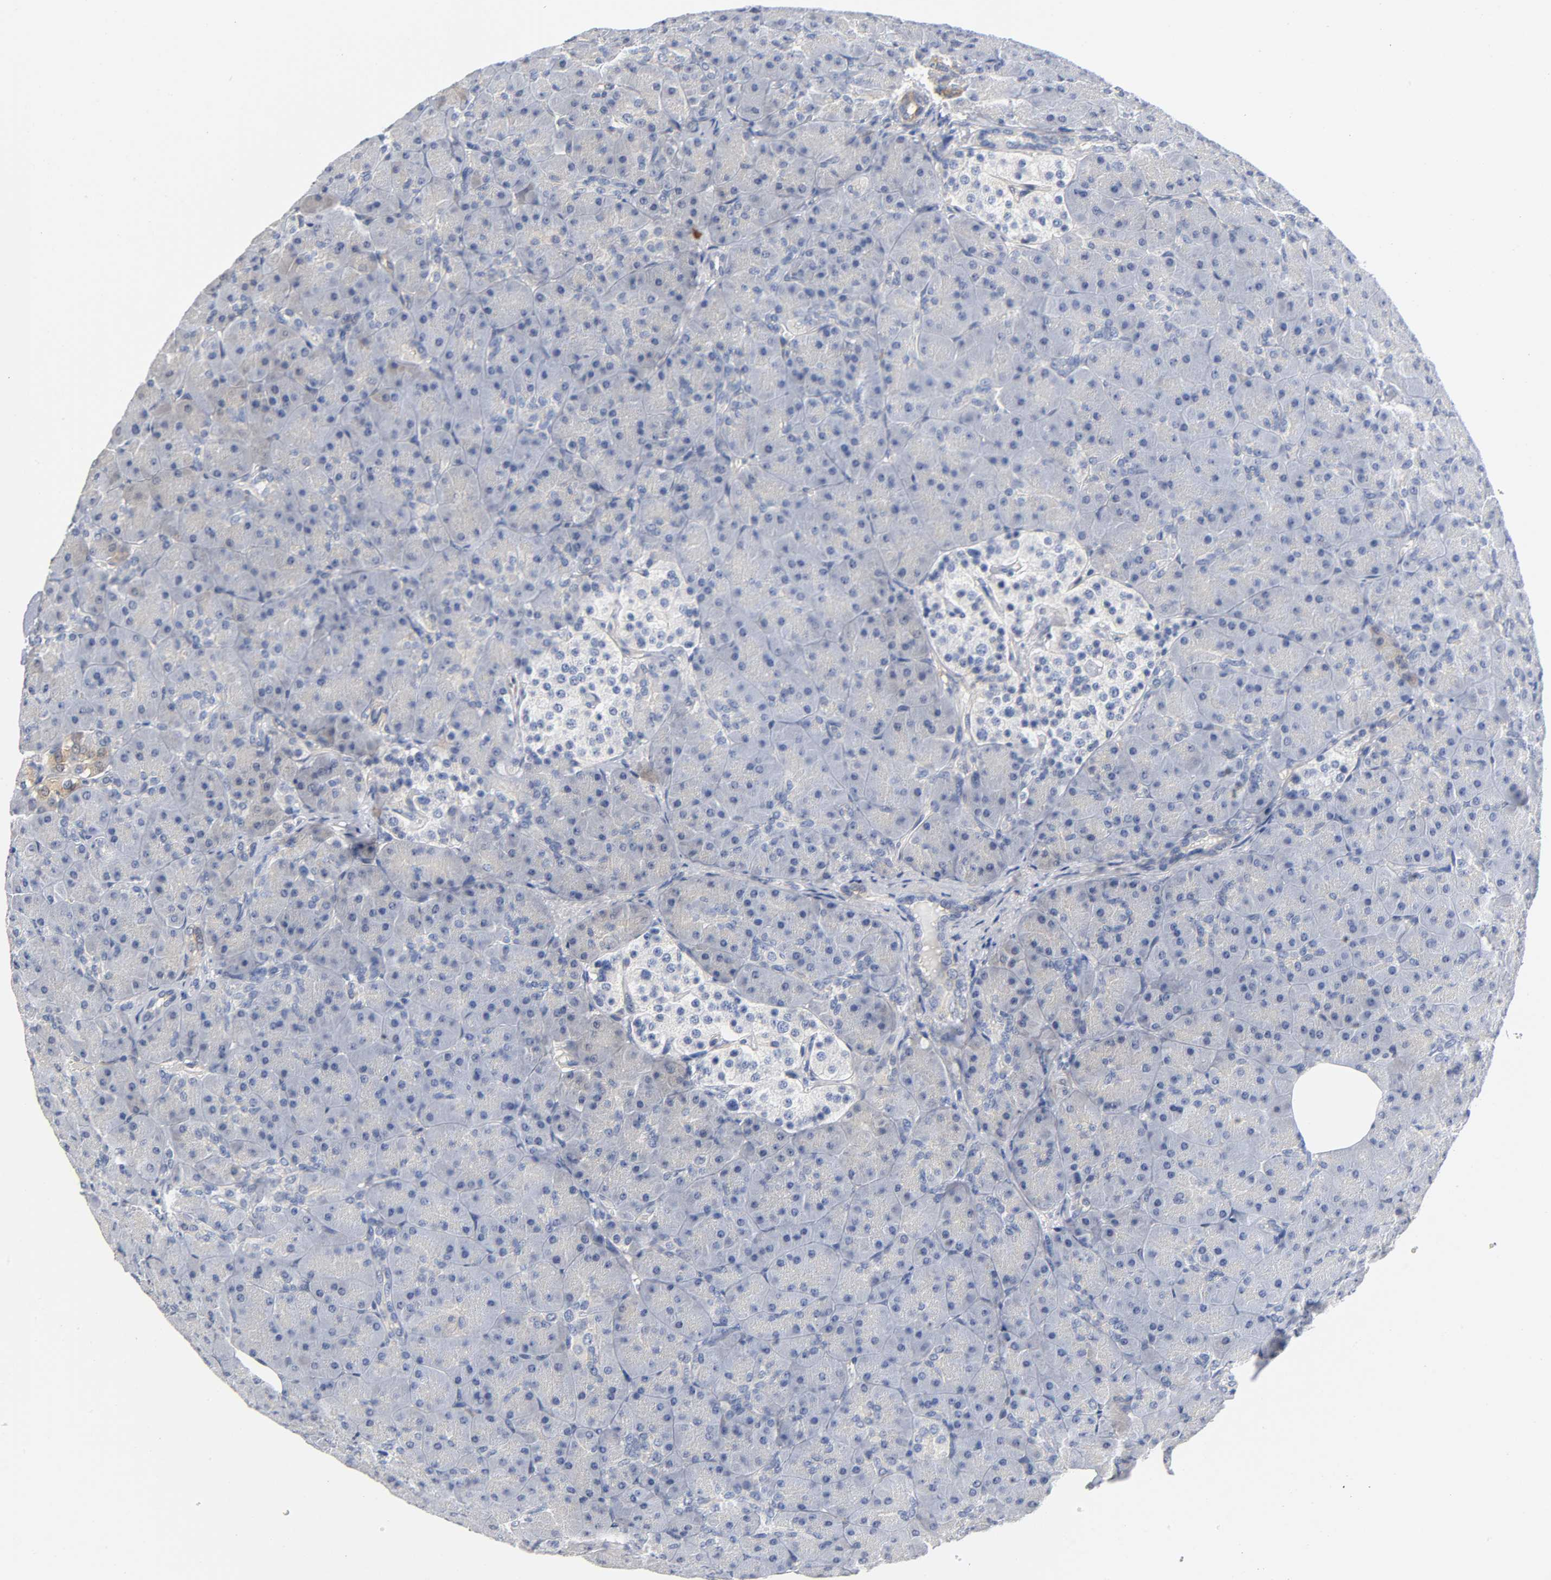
{"staining": {"intensity": "weak", "quantity": "<25%", "location": "cytoplasmic/membranous"}, "tissue": "pancreas", "cell_type": "Exocrine glandular cells", "image_type": "normal", "snomed": [{"axis": "morphology", "description": "Normal tissue, NOS"}, {"axis": "topography", "description": "Pancreas"}], "caption": "A high-resolution image shows IHC staining of unremarkable pancreas, which displays no significant expression in exocrine glandular cells.", "gene": "TNC", "patient": {"sex": "male", "age": 66}}